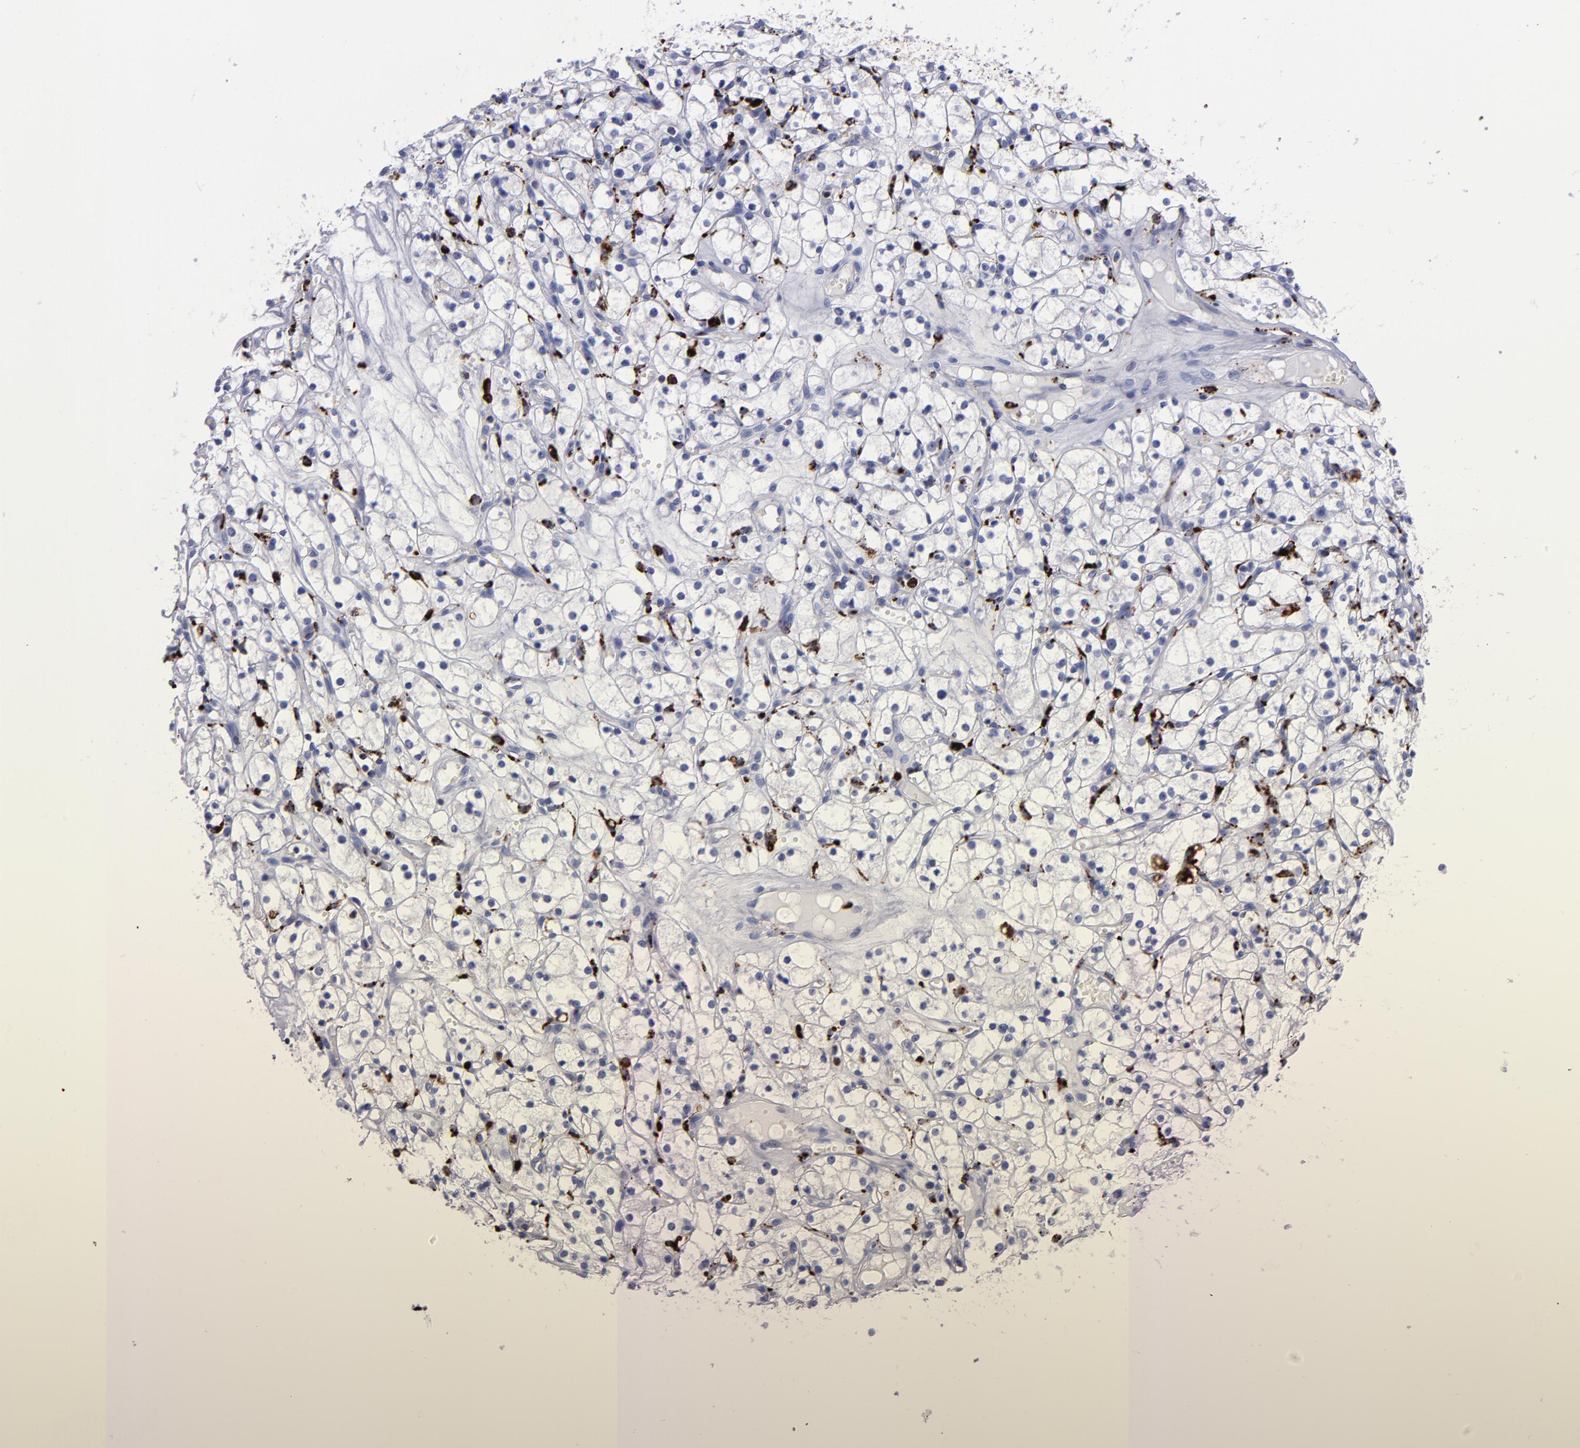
{"staining": {"intensity": "negative", "quantity": "none", "location": "none"}, "tissue": "renal cancer", "cell_type": "Tumor cells", "image_type": "cancer", "snomed": [{"axis": "morphology", "description": "Adenocarcinoma, NOS"}, {"axis": "topography", "description": "Kidney"}], "caption": "The image exhibits no staining of tumor cells in renal adenocarcinoma.", "gene": "CTSS", "patient": {"sex": "male", "age": 61}}